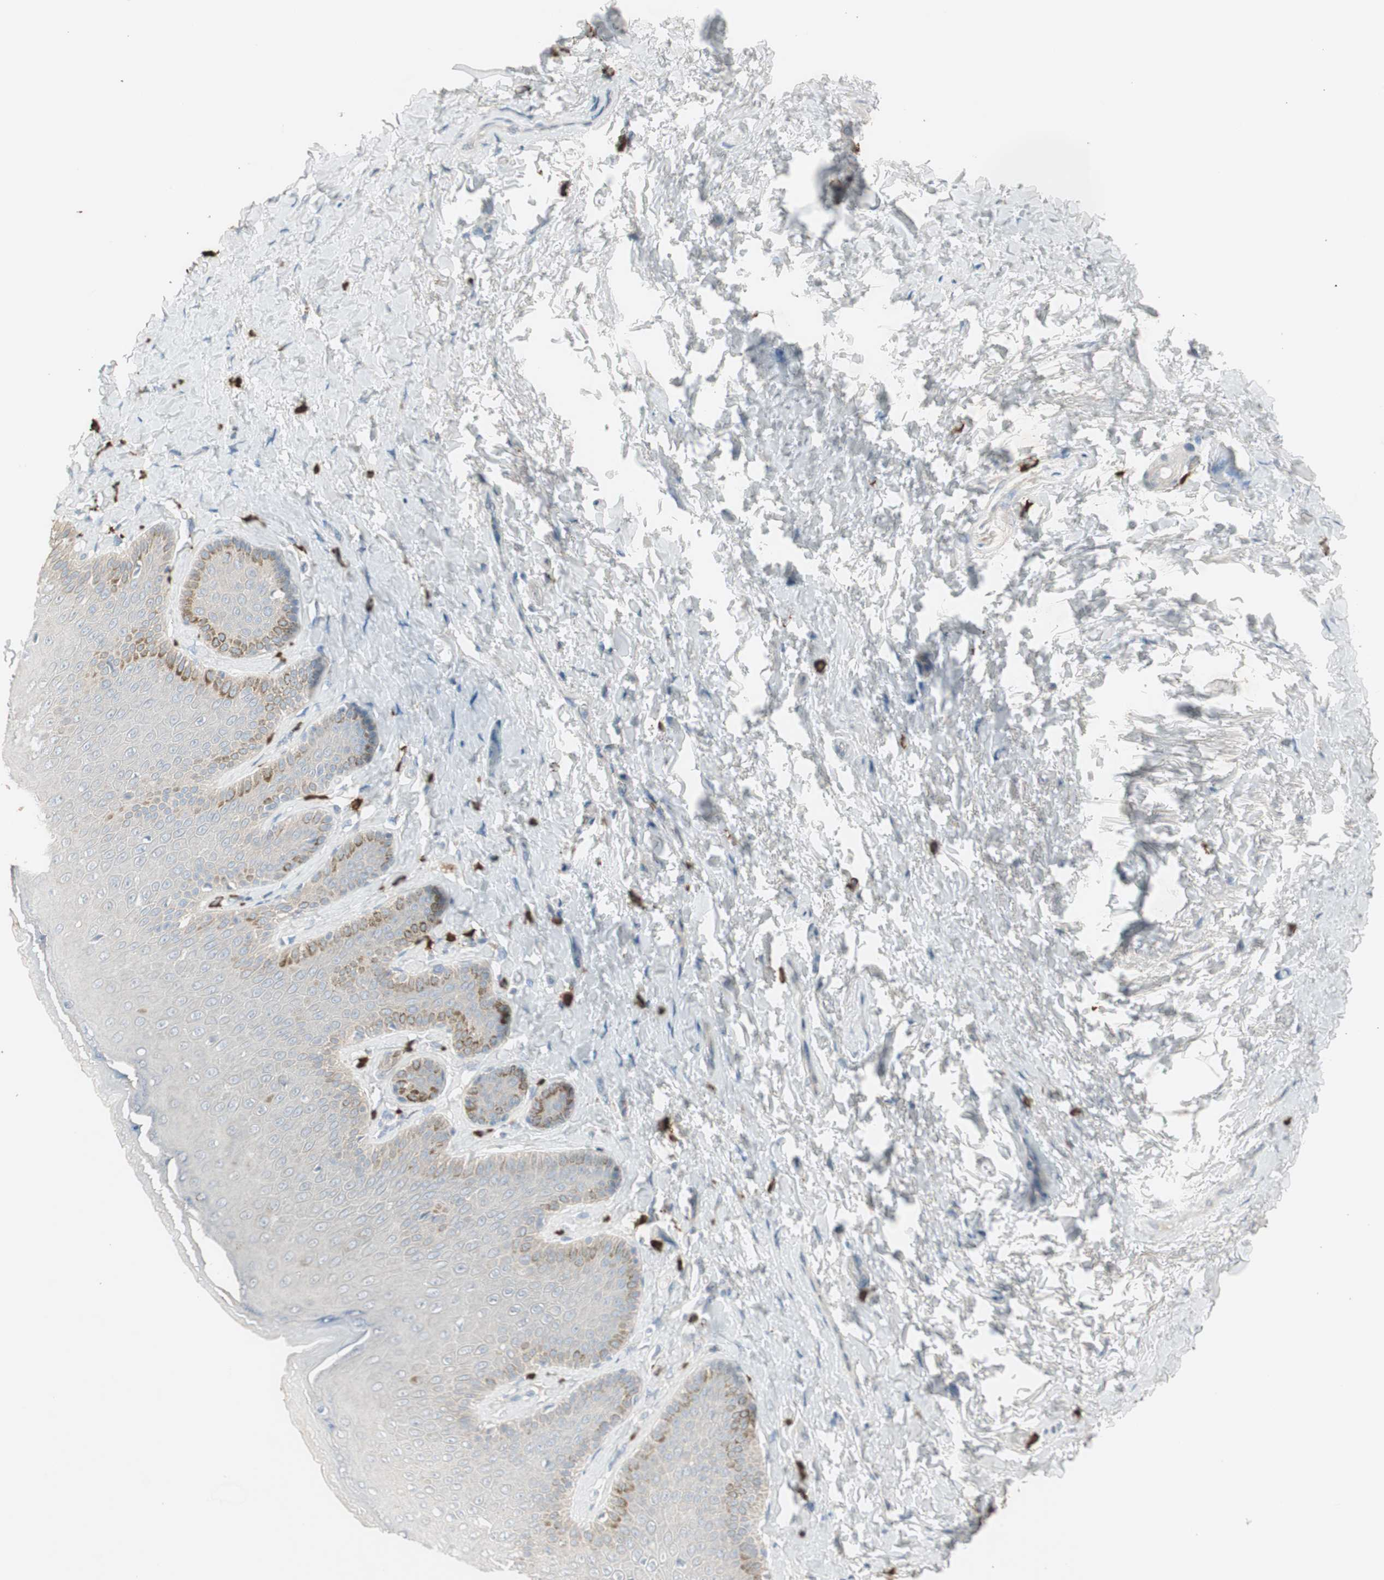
{"staining": {"intensity": "weak", "quantity": "<25%", "location": "cytoplasmic/membranous"}, "tissue": "skin", "cell_type": "Epidermal cells", "image_type": "normal", "snomed": [{"axis": "morphology", "description": "Normal tissue, NOS"}, {"axis": "topography", "description": "Anal"}], "caption": "This is a histopathology image of immunohistochemistry (IHC) staining of normal skin, which shows no expression in epidermal cells.", "gene": "MAPRE3", "patient": {"sex": "male", "age": 69}}